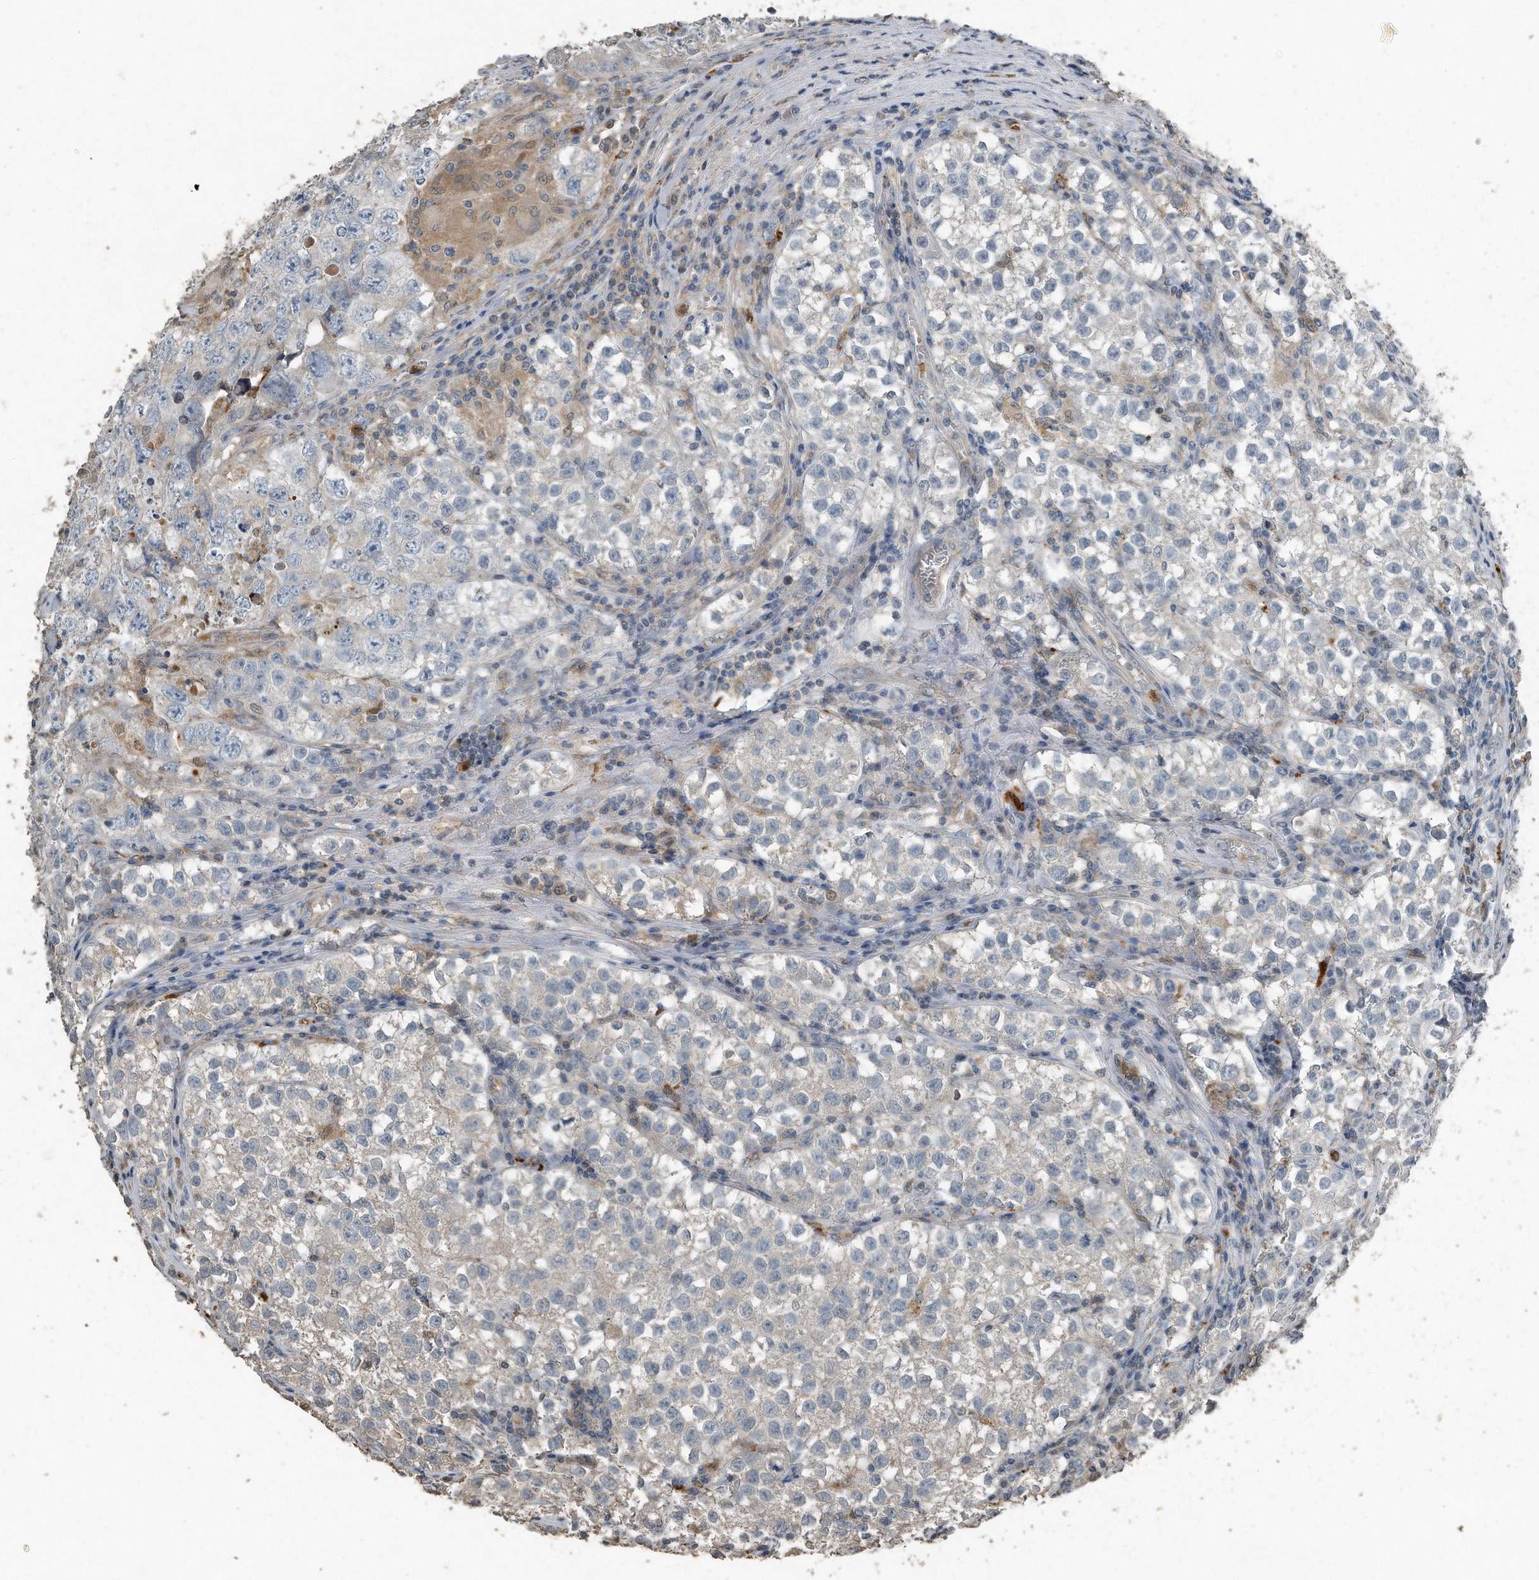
{"staining": {"intensity": "negative", "quantity": "none", "location": "none"}, "tissue": "testis cancer", "cell_type": "Tumor cells", "image_type": "cancer", "snomed": [{"axis": "morphology", "description": "Seminoma, NOS"}, {"axis": "morphology", "description": "Carcinoma, Embryonal, NOS"}, {"axis": "topography", "description": "Testis"}], "caption": "This is a histopathology image of immunohistochemistry (IHC) staining of testis cancer, which shows no positivity in tumor cells.", "gene": "C9", "patient": {"sex": "male", "age": 43}}